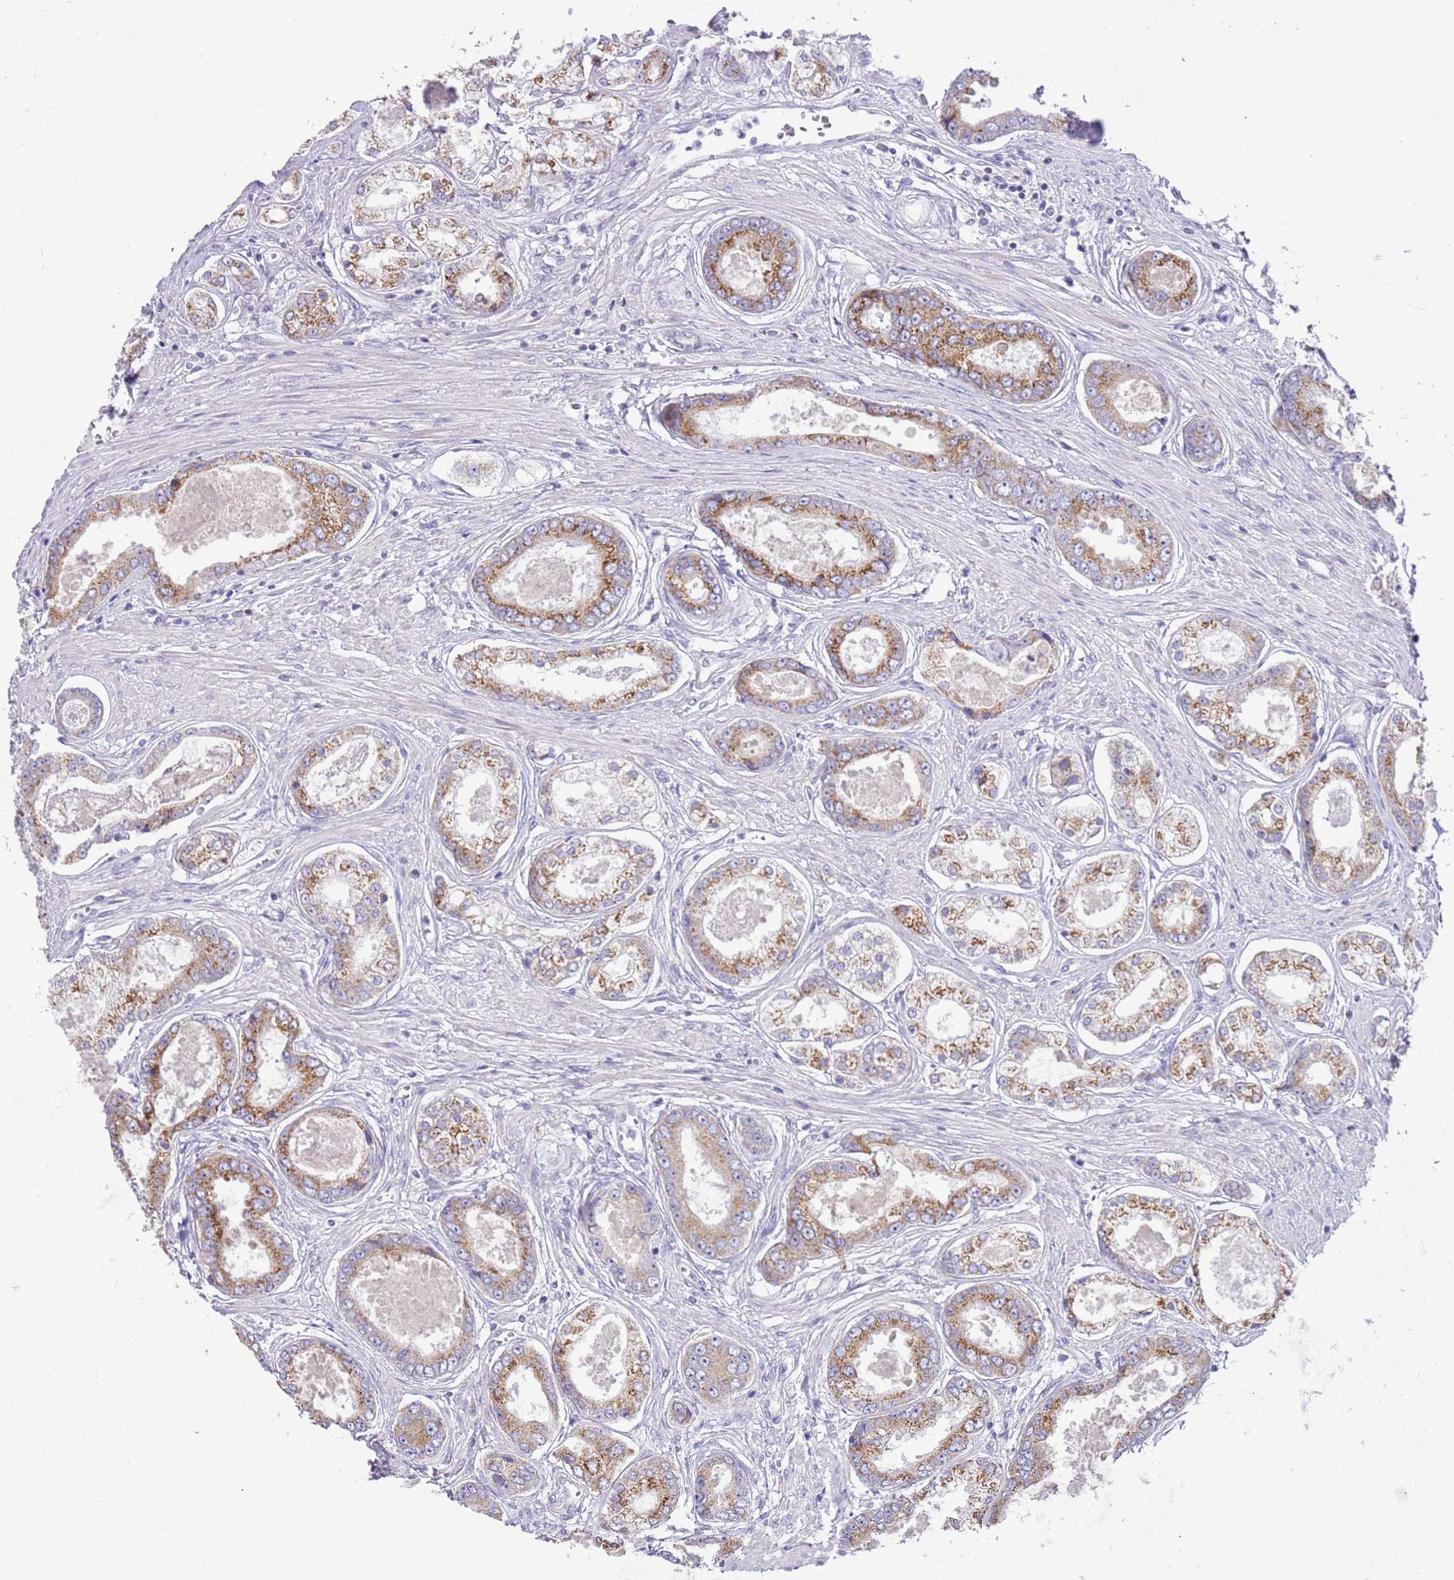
{"staining": {"intensity": "moderate", "quantity": ">75%", "location": "cytoplasmic/membranous"}, "tissue": "prostate cancer", "cell_type": "Tumor cells", "image_type": "cancer", "snomed": [{"axis": "morphology", "description": "Adenocarcinoma, Low grade"}, {"axis": "topography", "description": "Prostate"}], "caption": "A photomicrograph of low-grade adenocarcinoma (prostate) stained for a protein shows moderate cytoplasmic/membranous brown staining in tumor cells.", "gene": "COX17", "patient": {"sex": "male", "age": 68}}